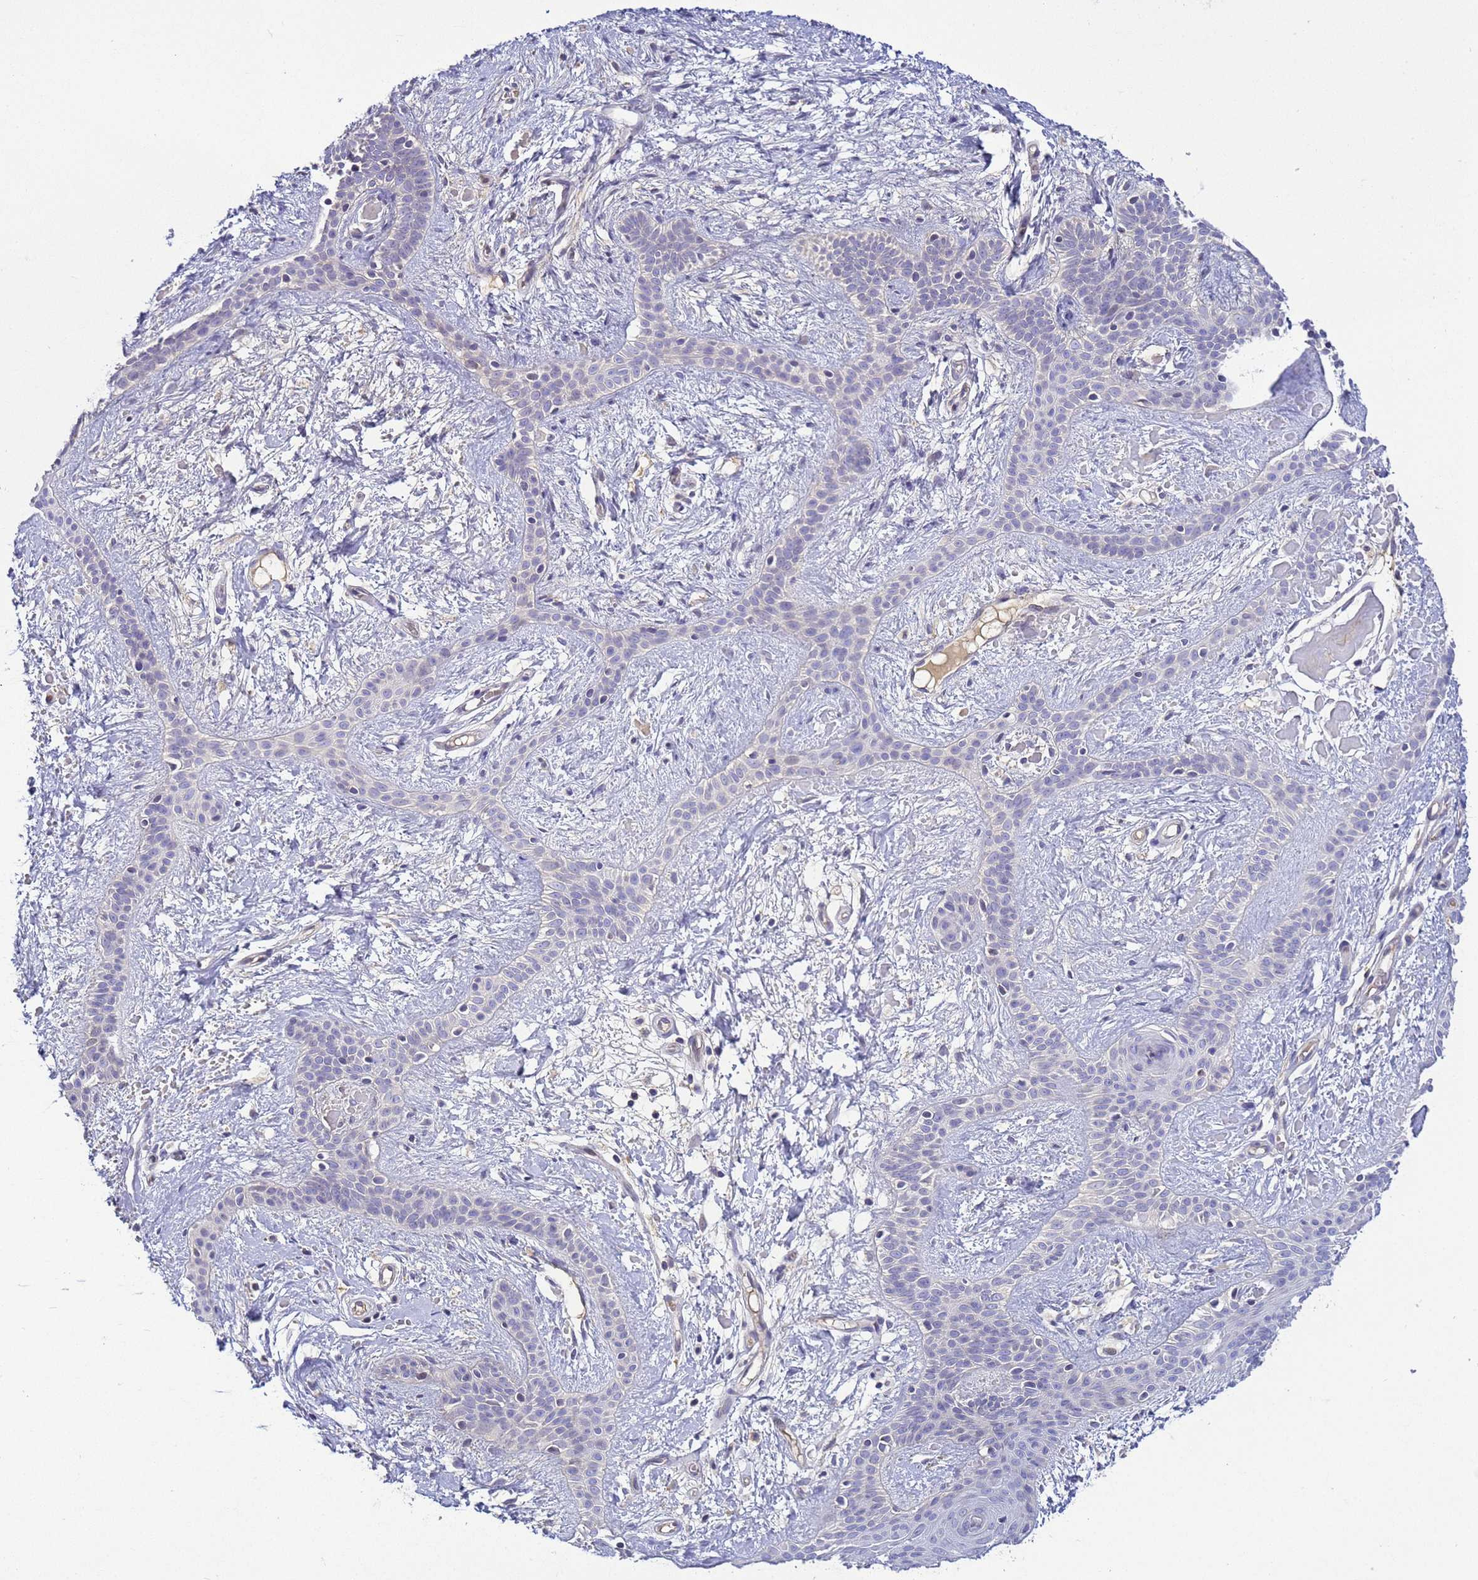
{"staining": {"intensity": "negative", "quantity": "none", "location": "none"}, "tissue": "skin cancer", "cell_type": "Tumor cells", "image_type": "cancer", "snomed": [{"axis": "morphology", "description": "Basal cell carcinoma"}, {"axis": "topography", "description": "Skin"}], "caption": "There is no significant expression in tumor cells of skin cancer.", "gene": "TBCD", "patient": {"sex": "male", "age": 78}}